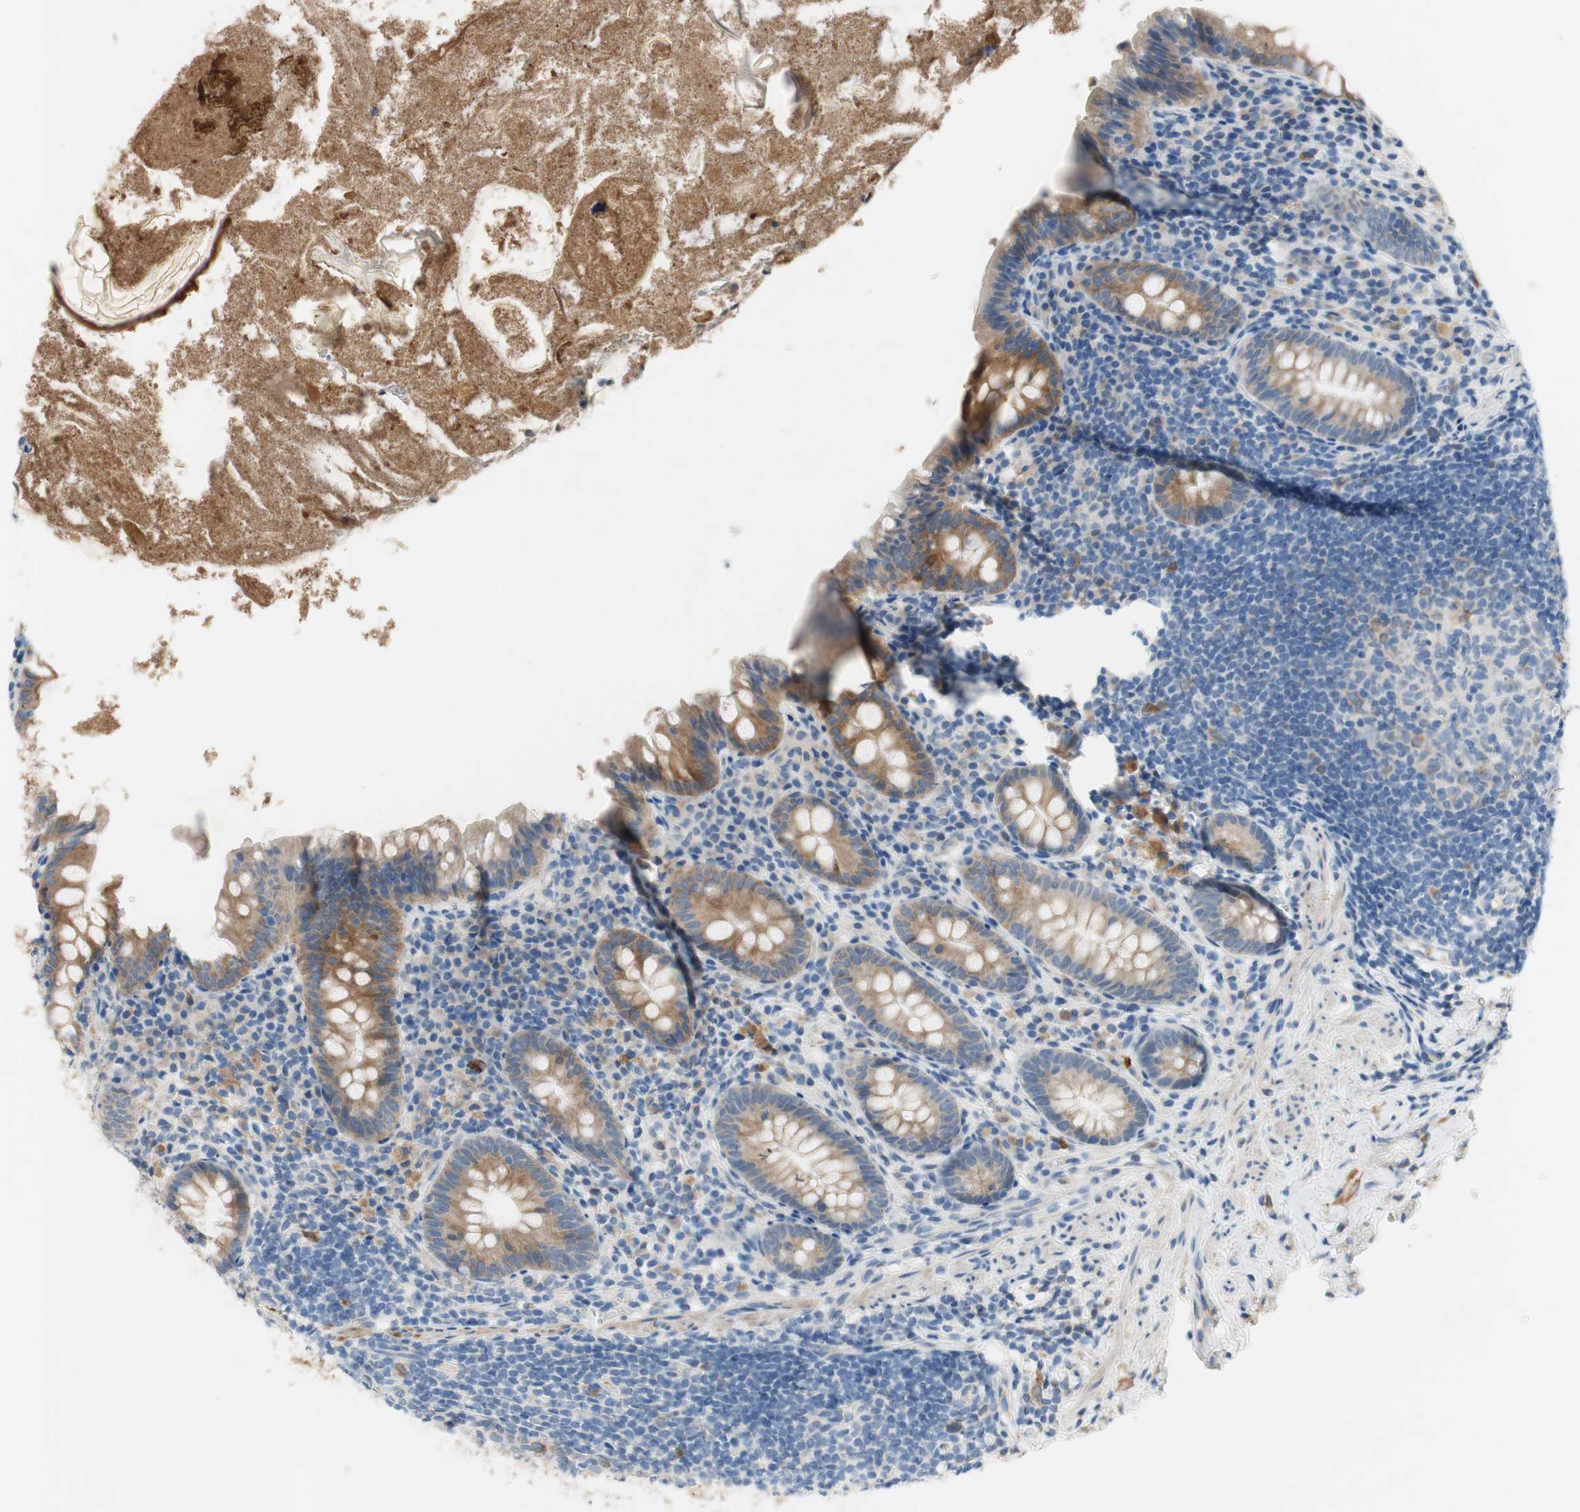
{"staining": {"intensity": "moderate", "quantity": "<25%", "location": "cytoplasmic/membranous"}, "tissue": "appendix", "cell_type": "Glandular cells", "image_type": "normal", "snomed": [{"axis": "morphology", "description": "Normal tissue, NOS"}, {"axis": "topography", "description": "Appendix"}], "caption": "Immunohistochemistry (IHC) micrograph of normal human appendix stained for a protein (brown), which demonstrates low levels of moderate cytoplasmic/membranous positivity in approximately <25% of glandular cells.", "gene": "FDFT1", "patient": {"sex": "male", "age": 52}}